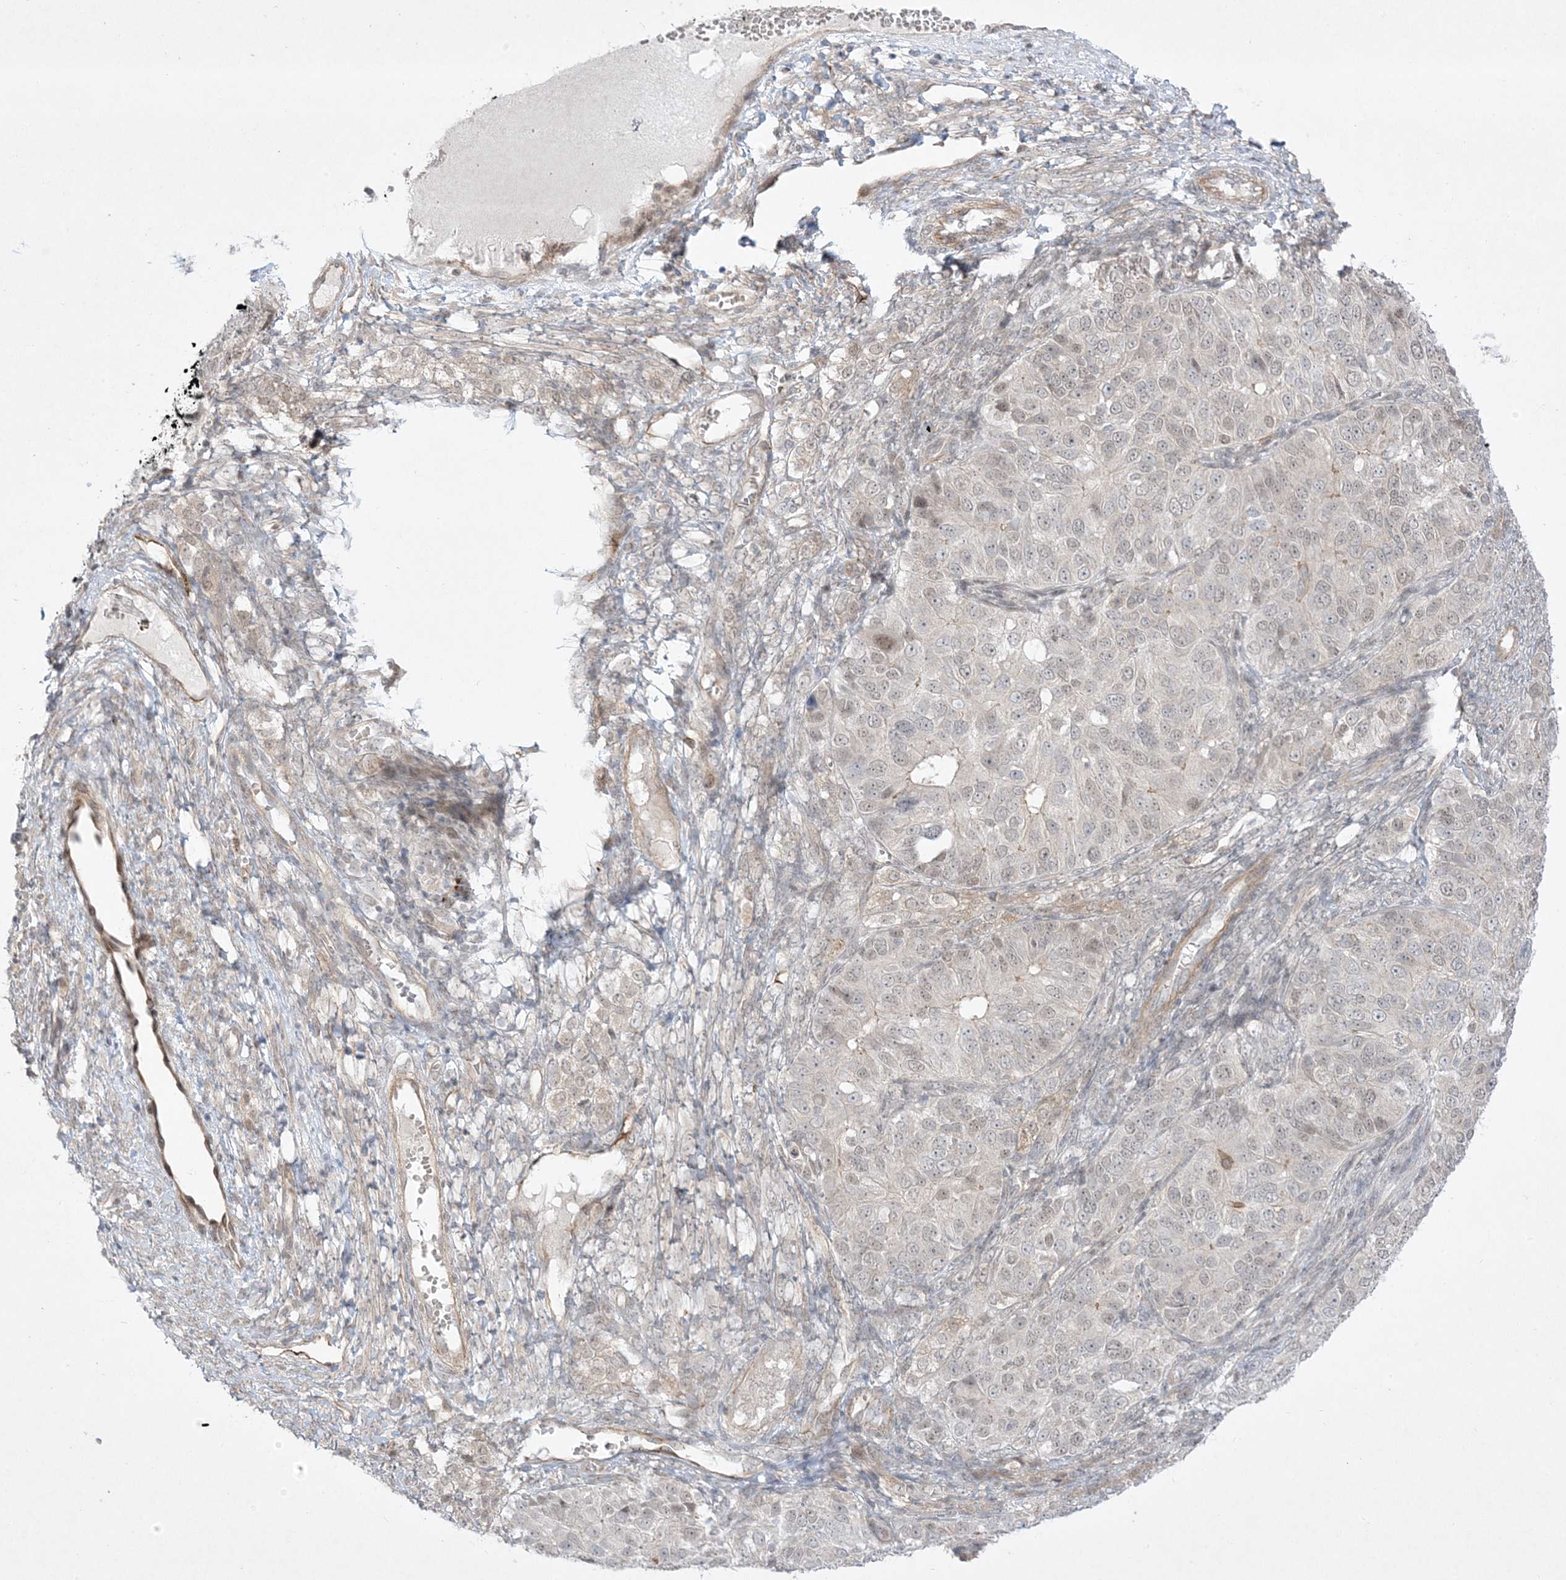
{"staining": {"intensity": "weak", "quantity": "<25%", "location": "nuclear"}, "tissue": "ovarian cancer", "cell_type": "Tumor cells", "image_type": "cancer", "snomed": [{"axis": "morphology", "description": "Carcinoma, endometroid"}, {"axis": "topography", "description": "Ovary"}], "caption": "Immunohistochemical staining of human endometroid carcinoma (ovarian) demonstrates no significant positivity in tumor cells.", "gene": "PTK6", "patient": {"sex": "female", "age": 51}}